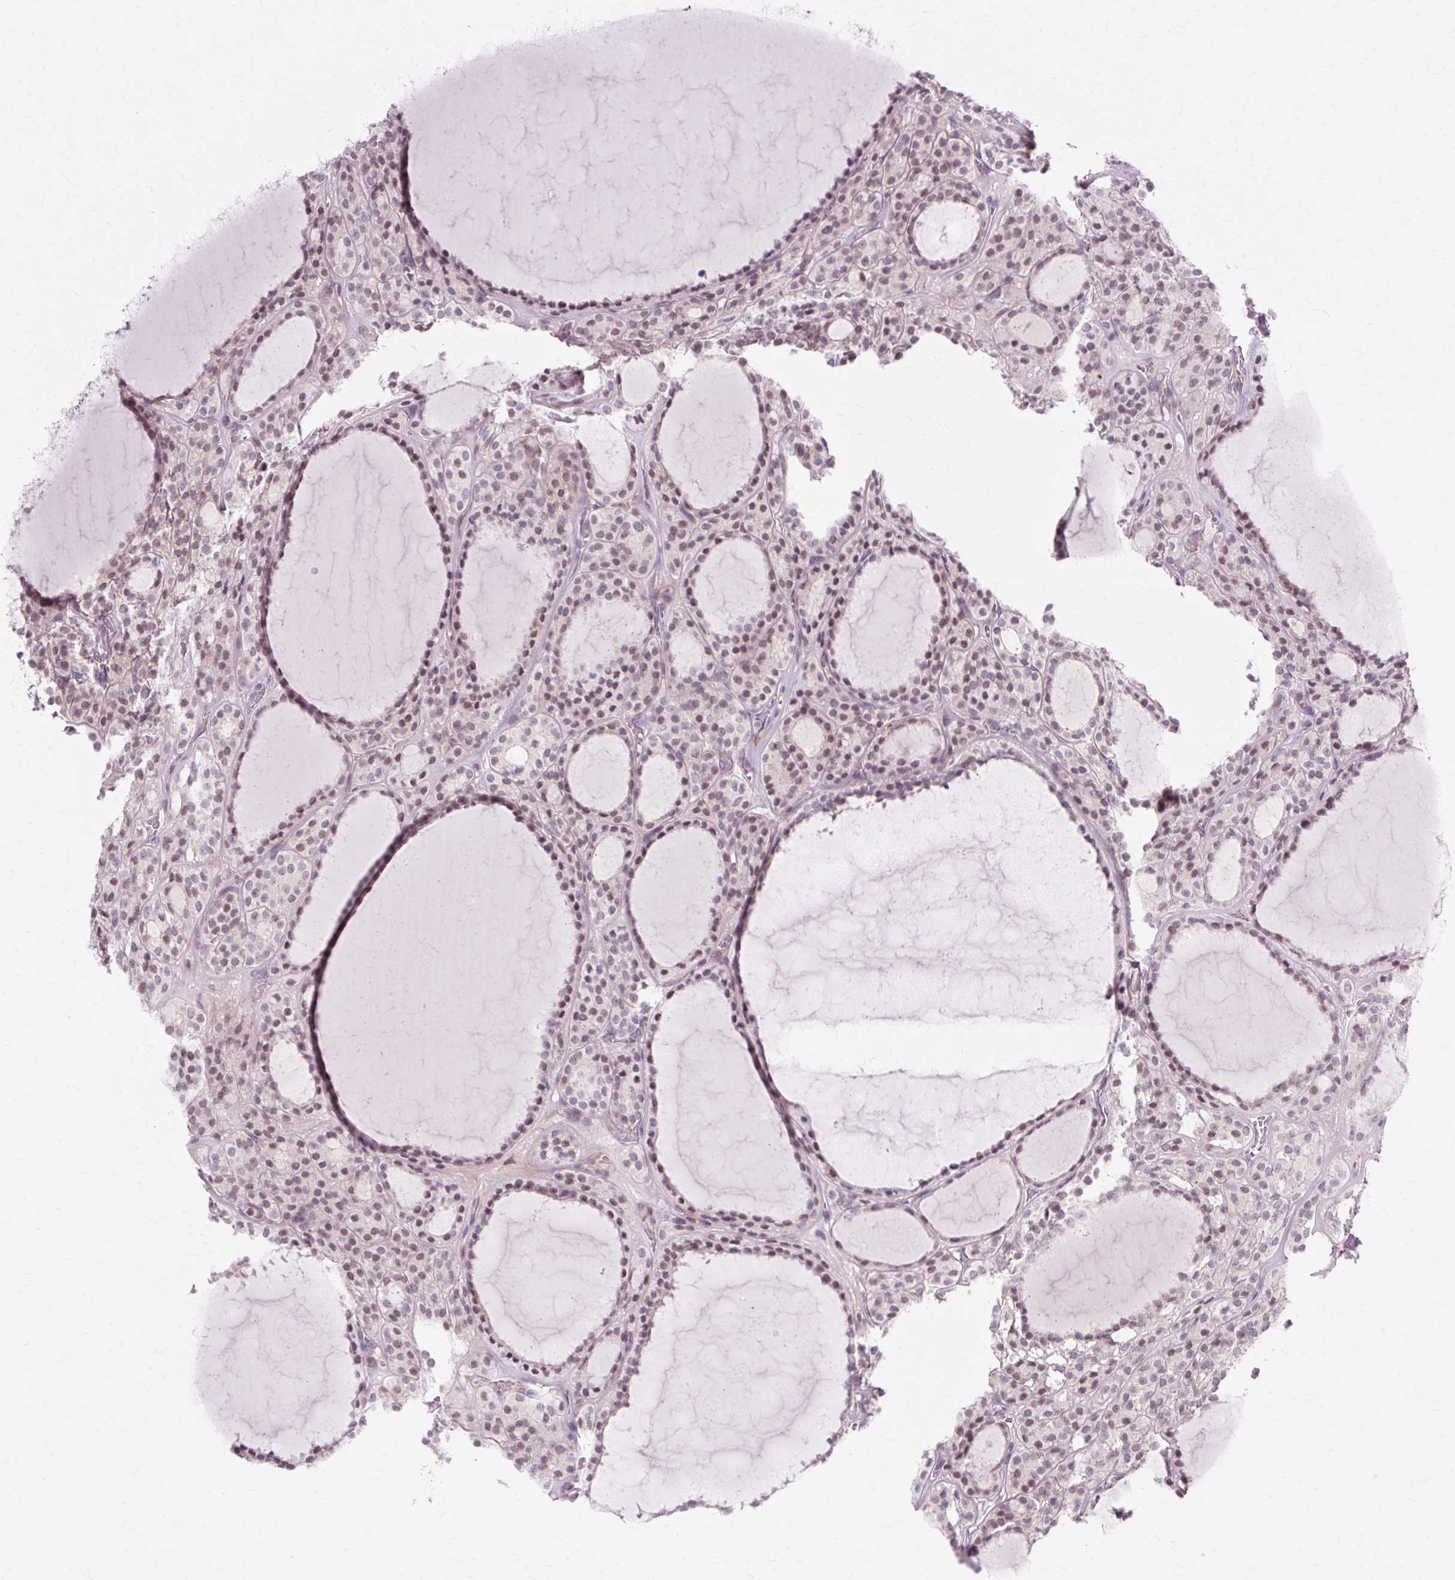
{"staining": {"intensity": "moderate", "quantity": "25%-75%", "location": "nuclear"}, "tissue": "thyroid cancer", "cell_type": "Tumor cells", "image_type": "cancer", "snomed": [{"axis": "morphology", "description": "Follicular adenoma carcinoma, NOS"}, {"axis": "topography", "description": "Thyroid gland"}], "caption": "Human thyroid cancer stained with a protein marker displays moderate staining in tumor cells.", "gene": "ZNF35", "patient": {"sex": "female", "age": 63}}